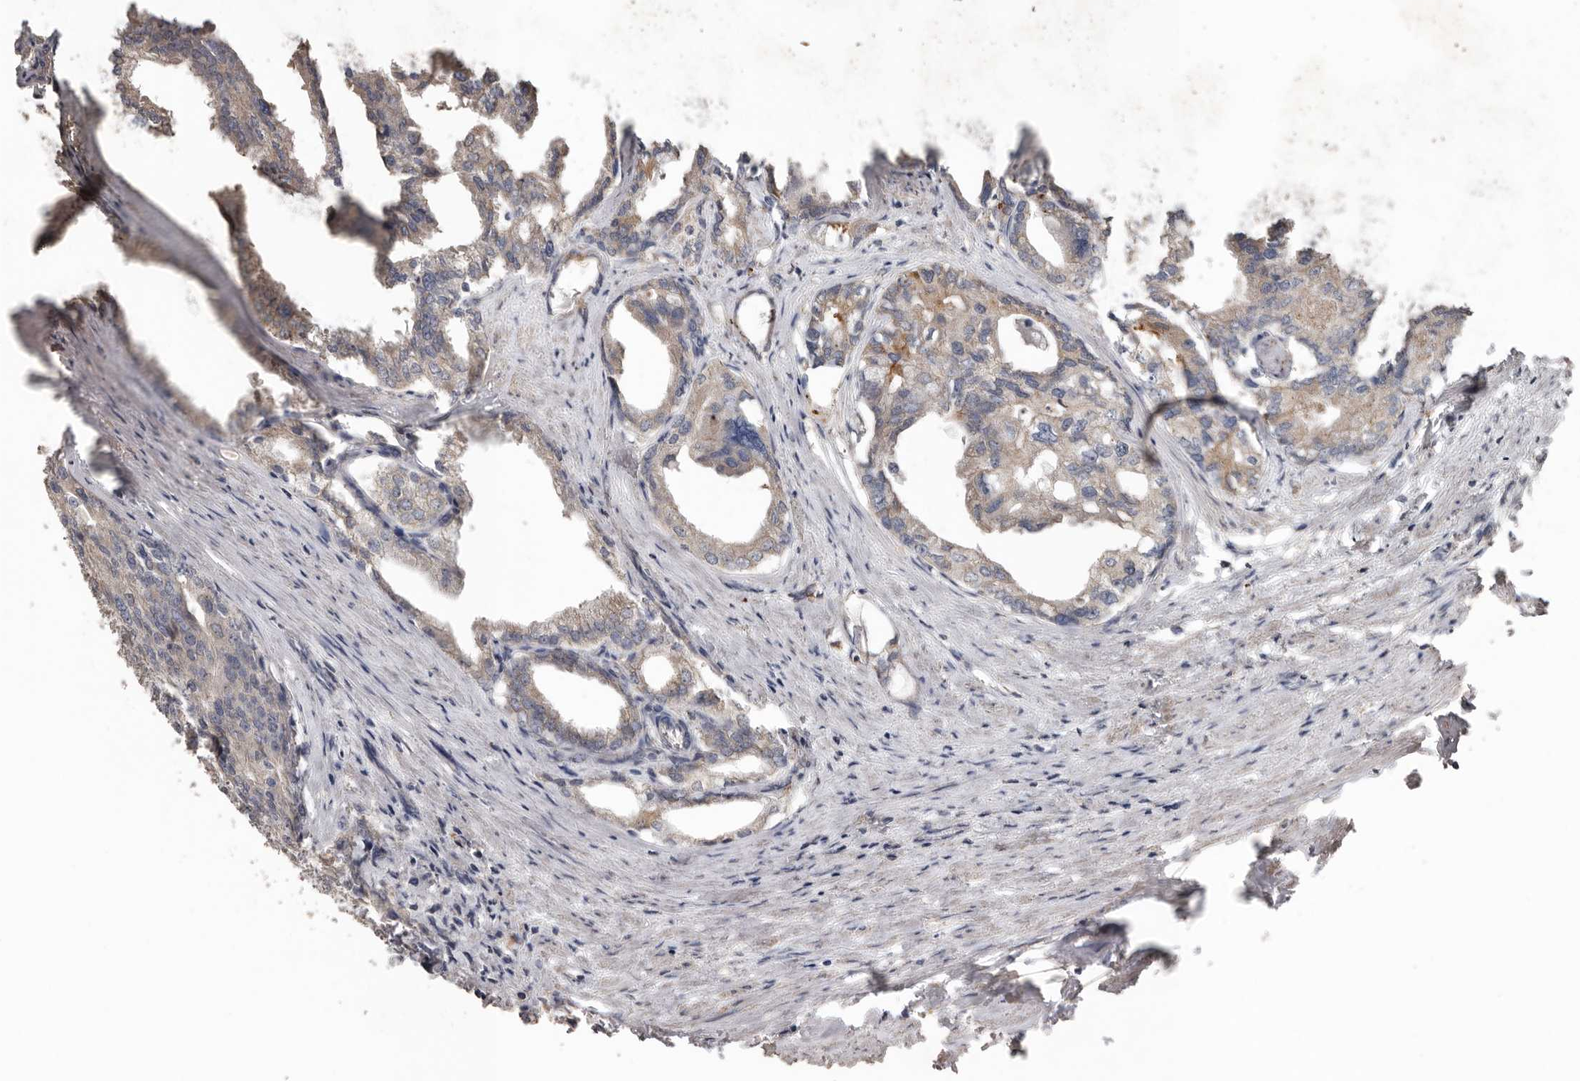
{"staining": {"intensity": "weak", "quantity": "<25%", "location": "cytoplasmic/membranous"}, "tissue": "prostate cancer", "cell_type": "Tumor cells", "image_type": "cancer", "snomed": [{"axis": "morphology", "description": "Adenocarcinoma, High grade"}, {"axis": "topography", "description": "Prostate"}], "caption": "An image of human prostate cancer (high-grade adenocarcinoma) is negative for staining in tumor cells.", "gene": "HYAL4", "patient": {"sex": "male", "age": 50}}